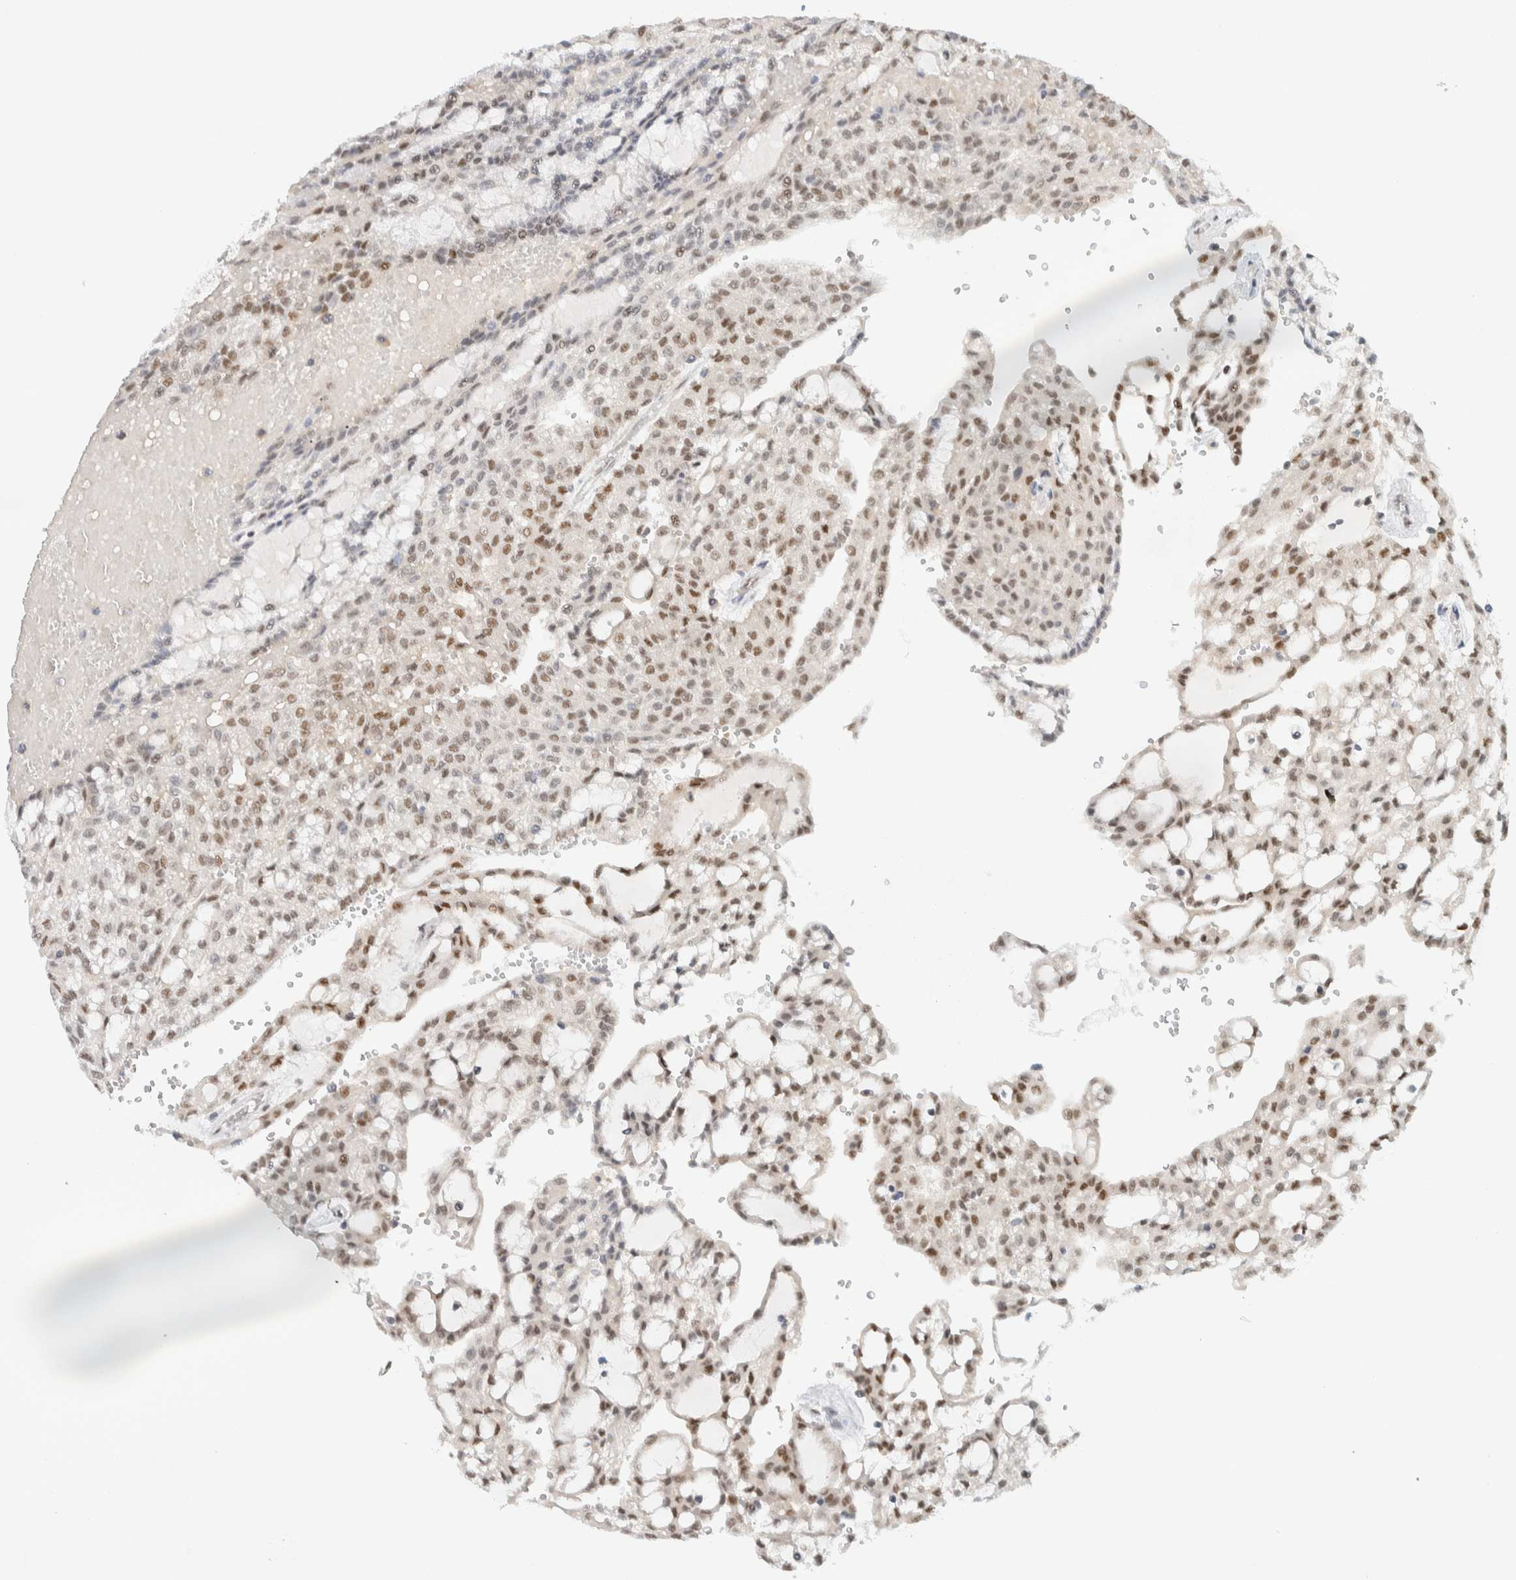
{"staining": {"intensity": "strong", "quantity": ">75%", "location": "nuclear"}, "tissue": "renal cancer", "cell_type": "Tumor cells", "image_type": "cancer", "snomed": [{"axis": "morphology", "description": "Adenocarcinoma, NOS"}, {"axis": "topography", "description": "Kidney"}], "caption": "A histopathology image of human renal cancer (adenocarcinoma) stained for a protein demonstrates strong nuclear brown staining in tumor cells.", "gene": "ZNF683", "patient": {"sex": "male", "age": 63}}